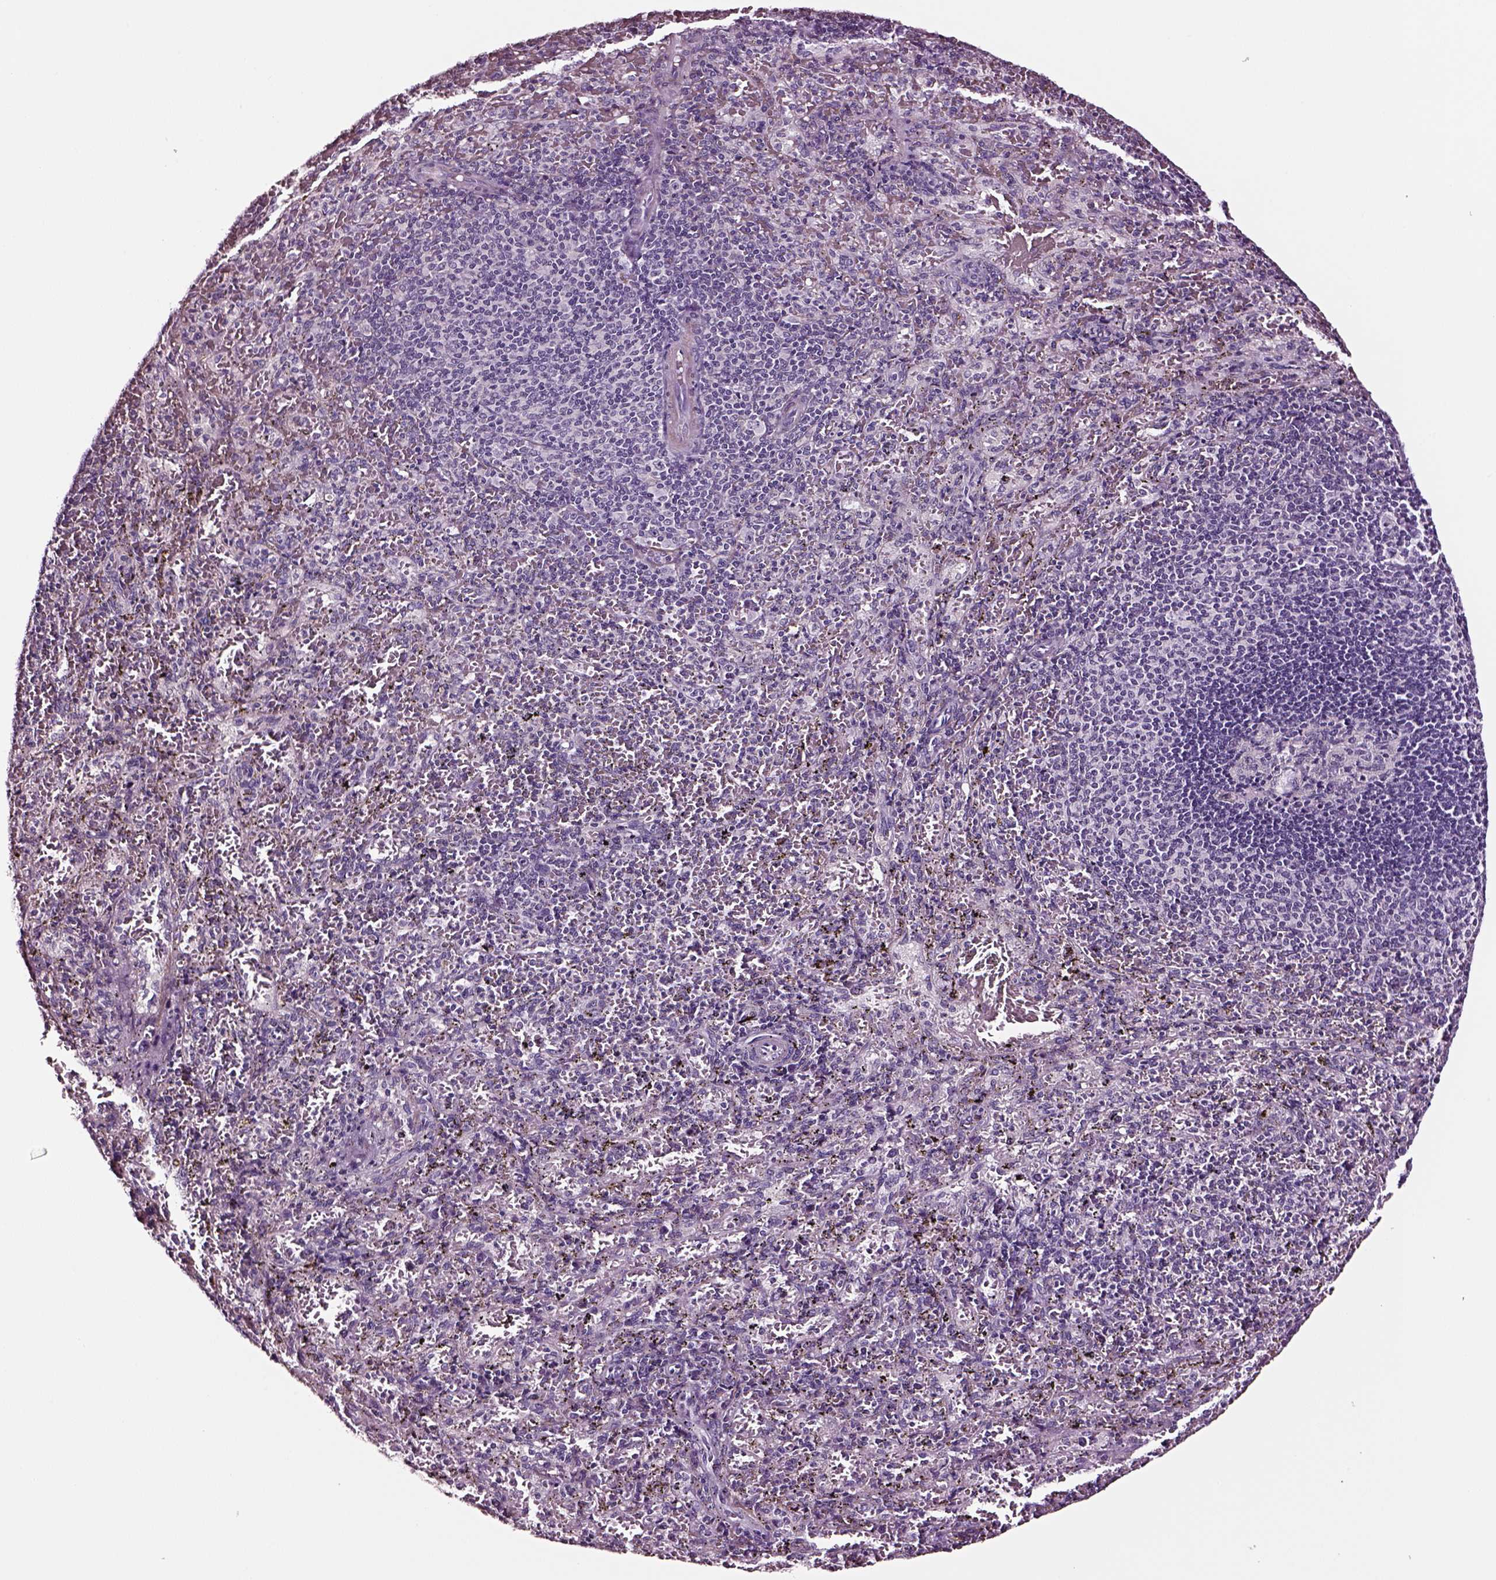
{"staining": {"intensity": "negative", "quantity": "none", "location": "none"}, "tissue": "spleen", "cell_type": "Cells in red pulp", "image_type": "normal", "snomed": [{"axis": "morphology", "description": "Normal tissue, NOS"}, {"axis": "topography", "description": "Spleen"}], "caption": "IHC image of normal spleen stained for a protein (brown), which reveals no staining in cells in red pulp.", "gene": "SOX10", "patient": {"sex": "male", "age": 57}}